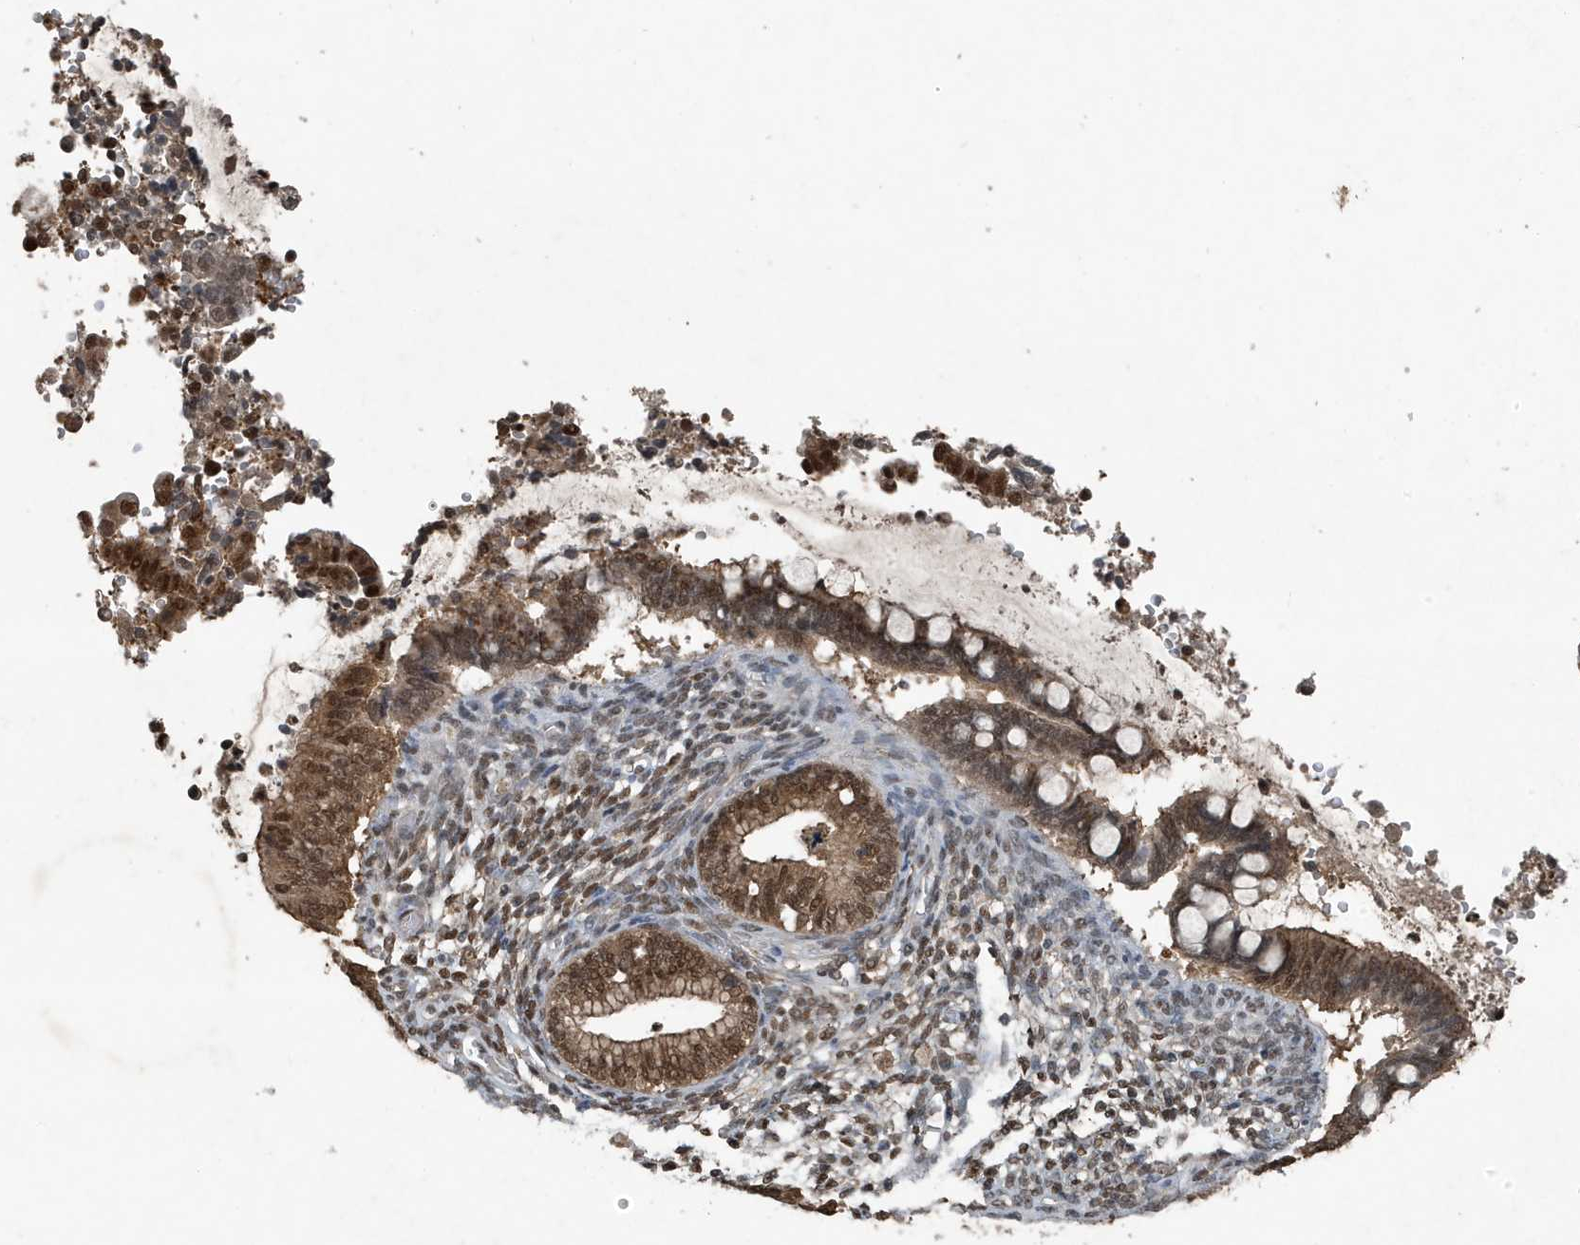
{"staining": {"intensity": "moderate", "quantity": ">75%", "location": "cytoplasmic/membranous,nuclear"}, "tissue": "cervical cancer", "cell_type": "Tumor cells", "image_type": "cancer", "snomed": [{"axis": "morphology", "description": "Adenocarcinoma, NOS"}, {"axis": "topography", "description": "Cervix"}], "caption": "Human cervical adenocarcinoma stained with a protein marker exhibits moderate staining in tumor cells.", "gene": "HSPA1A", "patient": {"sex": "female", "age": 44}}